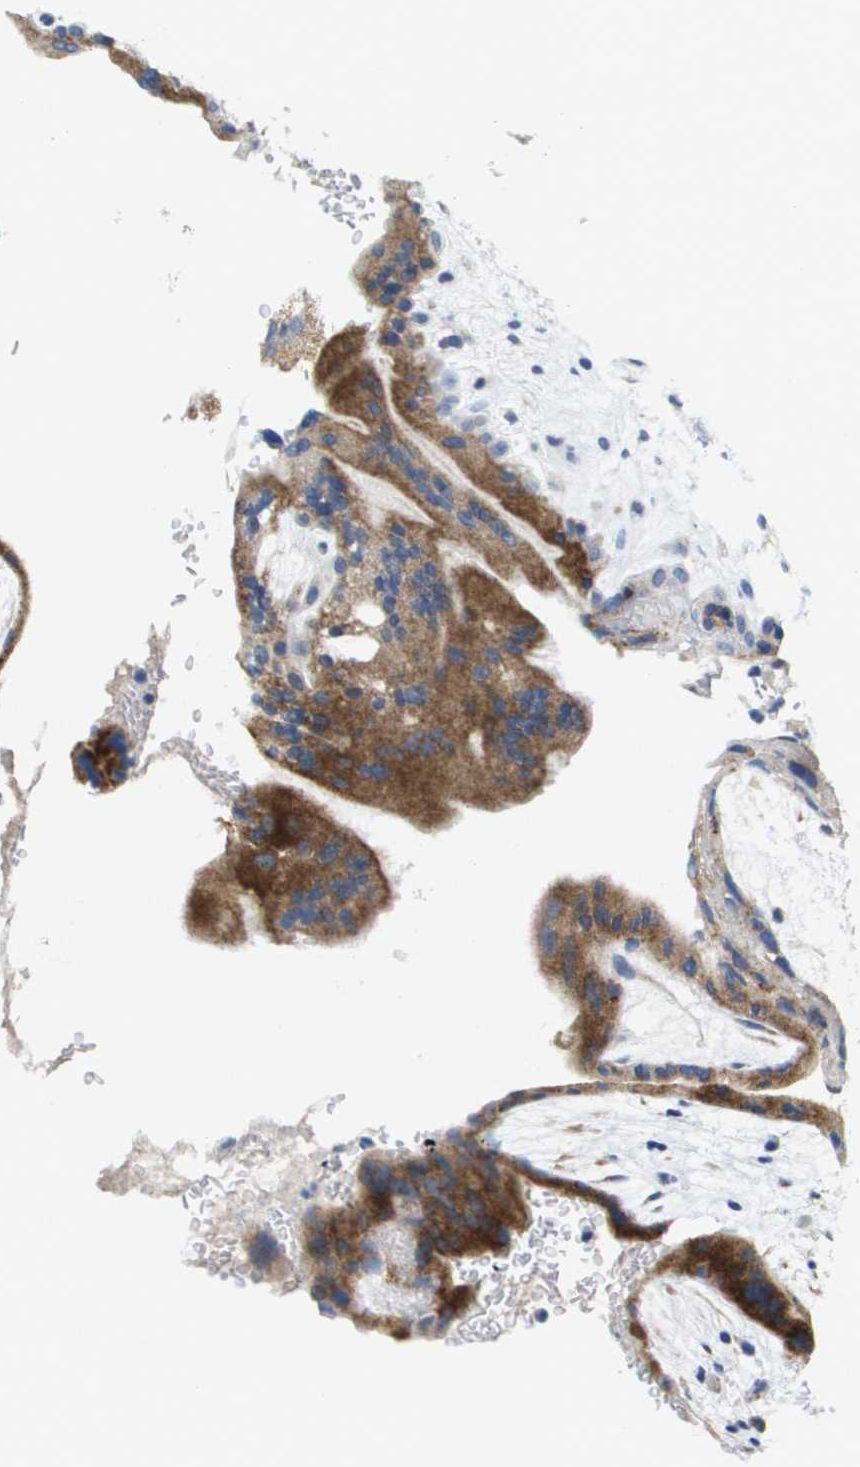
{"staining": {"intensity": "moderate", "quantity": ">75%", "location": "cytoplasmic/membranous"}, "tissue": "placenta", "cell_type": "Decidual cells", "image_type": "normal", "snomed": [{"axis": "morphology", "description": "Normal tissue, NOS"}, {"axis": "topography", "description": "Placenta"}], "caption": "IHC photomicrograph of normal human placenta stained for a protein (brown), which demonstrates medium levels of moderate cytoplasmic/membranous expression in about >75% of decidual cells.", "gene": "CD3G", "patient": {"sex": "female", "age": 35}}